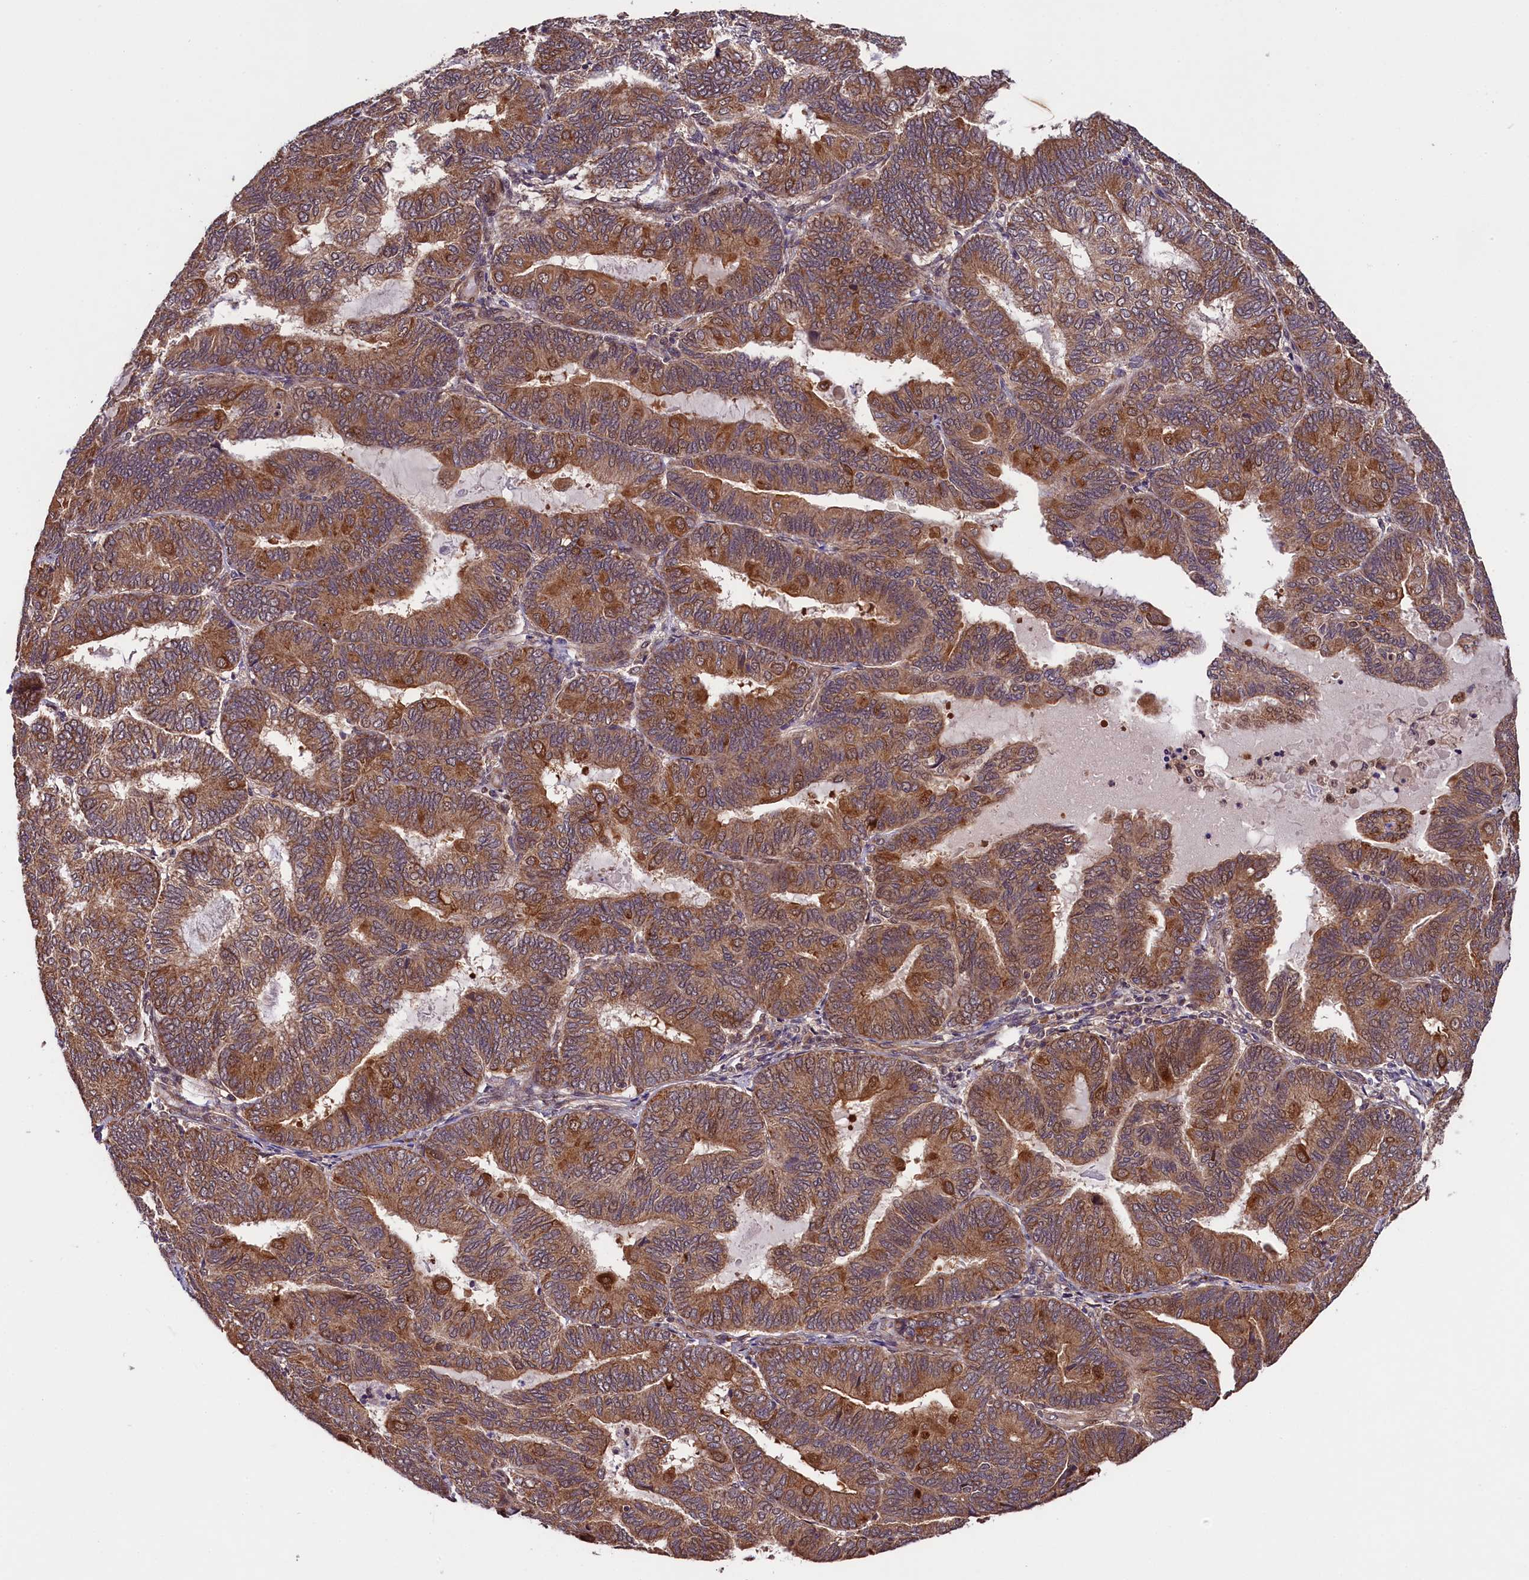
{"staining": {"intensity": "moderate", "quantity": ">75%", "location": "cytoplasmic/membranous"}, "tissue": "endometrial cancer", "cell_type": "Tumor cells", "image_type": "cancer", "snomed": [{"axis": "morphology", "description": "Adenocarcinoma, NOS"}, {"axis": "topography", "description": "Endometrium"}], "caption": "Protein staining of endometrial cancer (adenocarcinoma) tissue displays moderate cytoplasmic/membranous staining in approximately >75% of tumor cells.", "gene": "DOHH", "patient": {"sex": "female", "age": 81}}